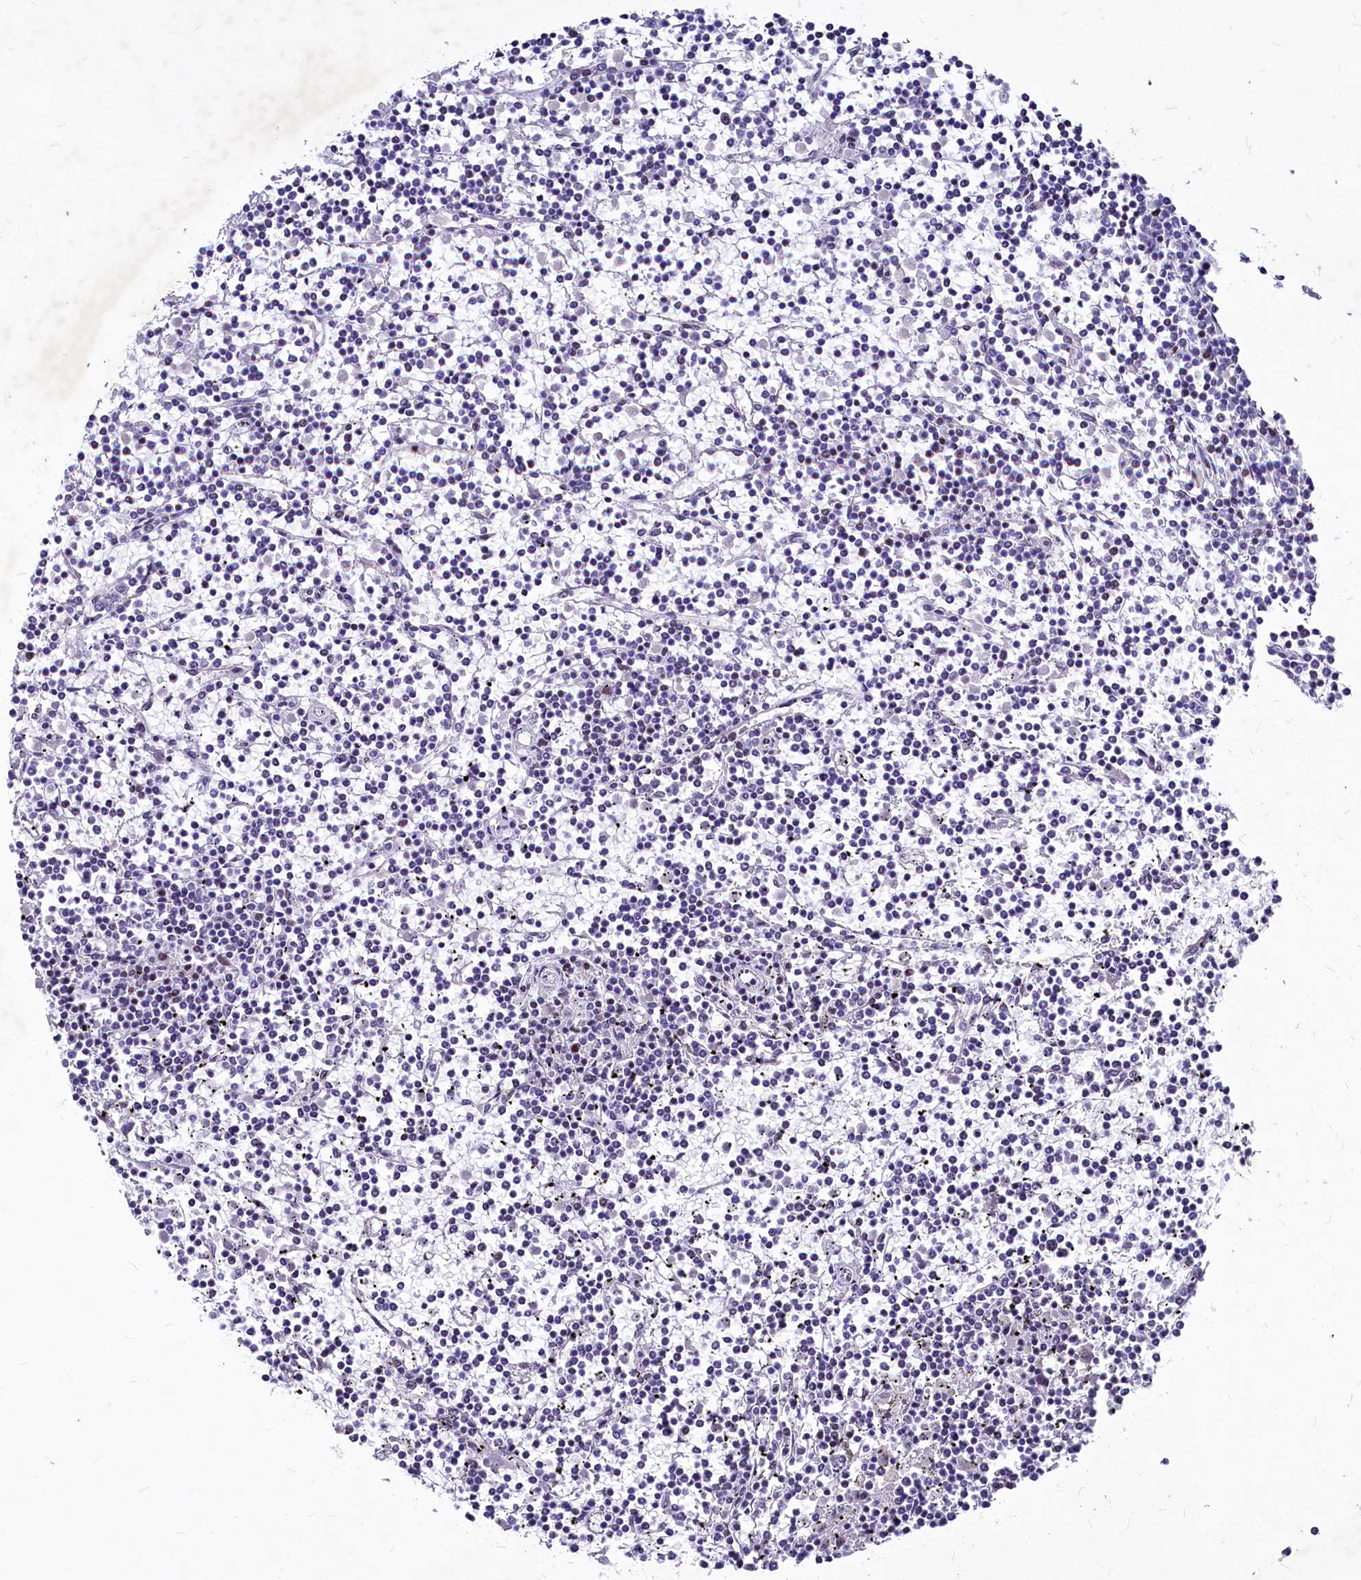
{"staining": {"intensity": "negative", "quantity": "none", "location": "none"}, "tissue": "lymphoma", "cell_type": "Tumor cells", "image_type": "cancer", "snomed": [{"axis": "morphology", "description": "Malignant lymphoma, non-Hodgkin's type, Low grade"}, {"axis": "topography", "description": "Spleen"}], "caption": "Immunohistochemical staining of human malignant lymphoma, non-Hodgkin's type (low-grade) demonstrates no significant expression in tumor cells.", "gene": "PARPBP", "patient": {"sex": "female", "age": 19}}